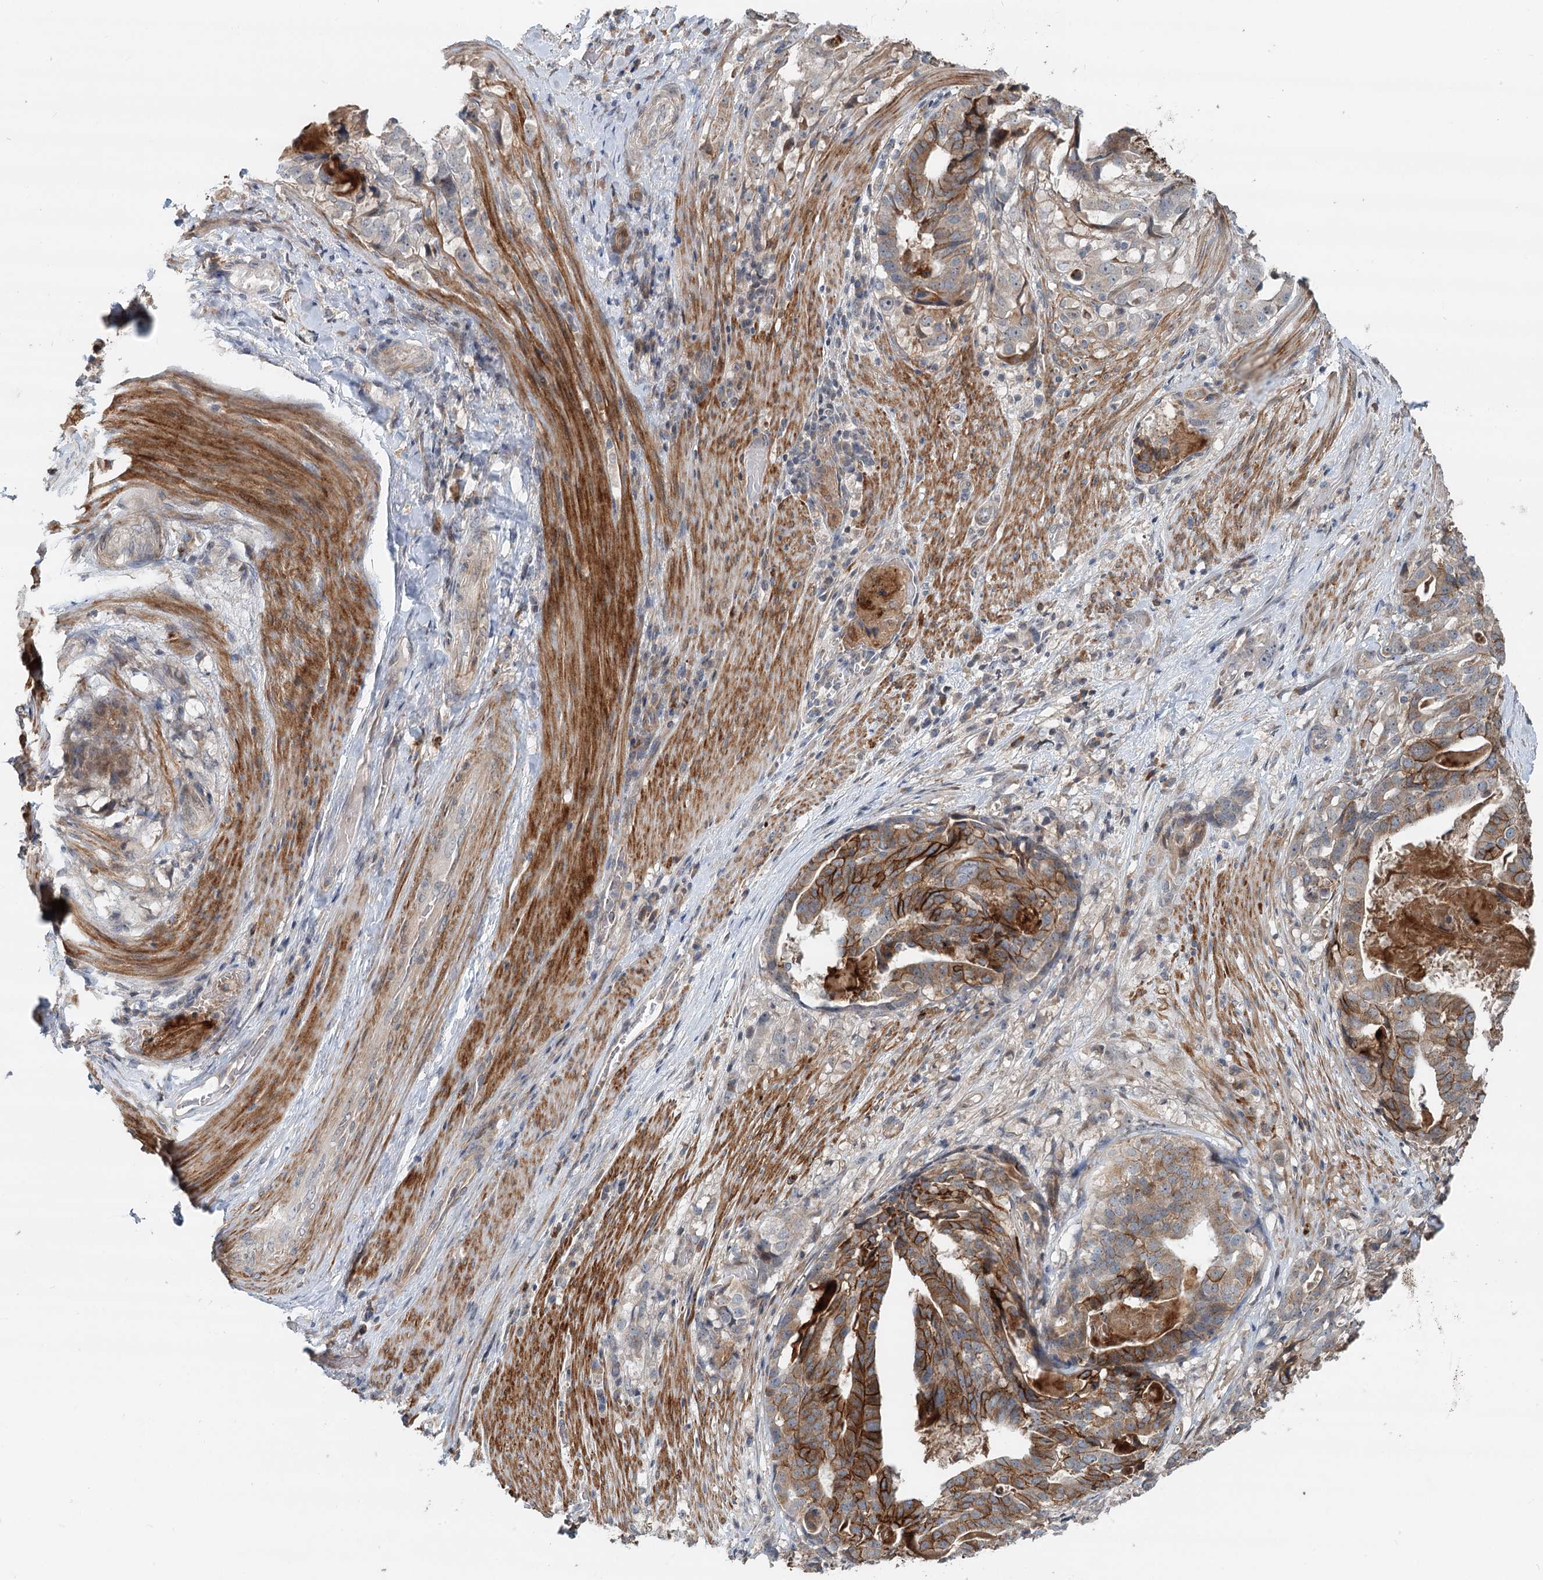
{"staining": {"intensity": "strong", "quantity": "25%-75%", "location": "cytoplasmic/membranous"}, "tissue": "stomach cancer", "cell_type": "Tumor cells", "image_type": "cancer", "snomed": [{"axis": "morphology", "description": "Adenocarcinoma, NOS"}, {"axis": "topography", "description": "Stomach"}], "caption": "Immunohistochemical staining of human stomach adenocarcinoma shows high levels of strong cytoplasmic/membranous protein positivity in approximately 25%-75% of tumor cells.", "gene": "RNF111", "patient": {"sex": "male", "age": 48}}